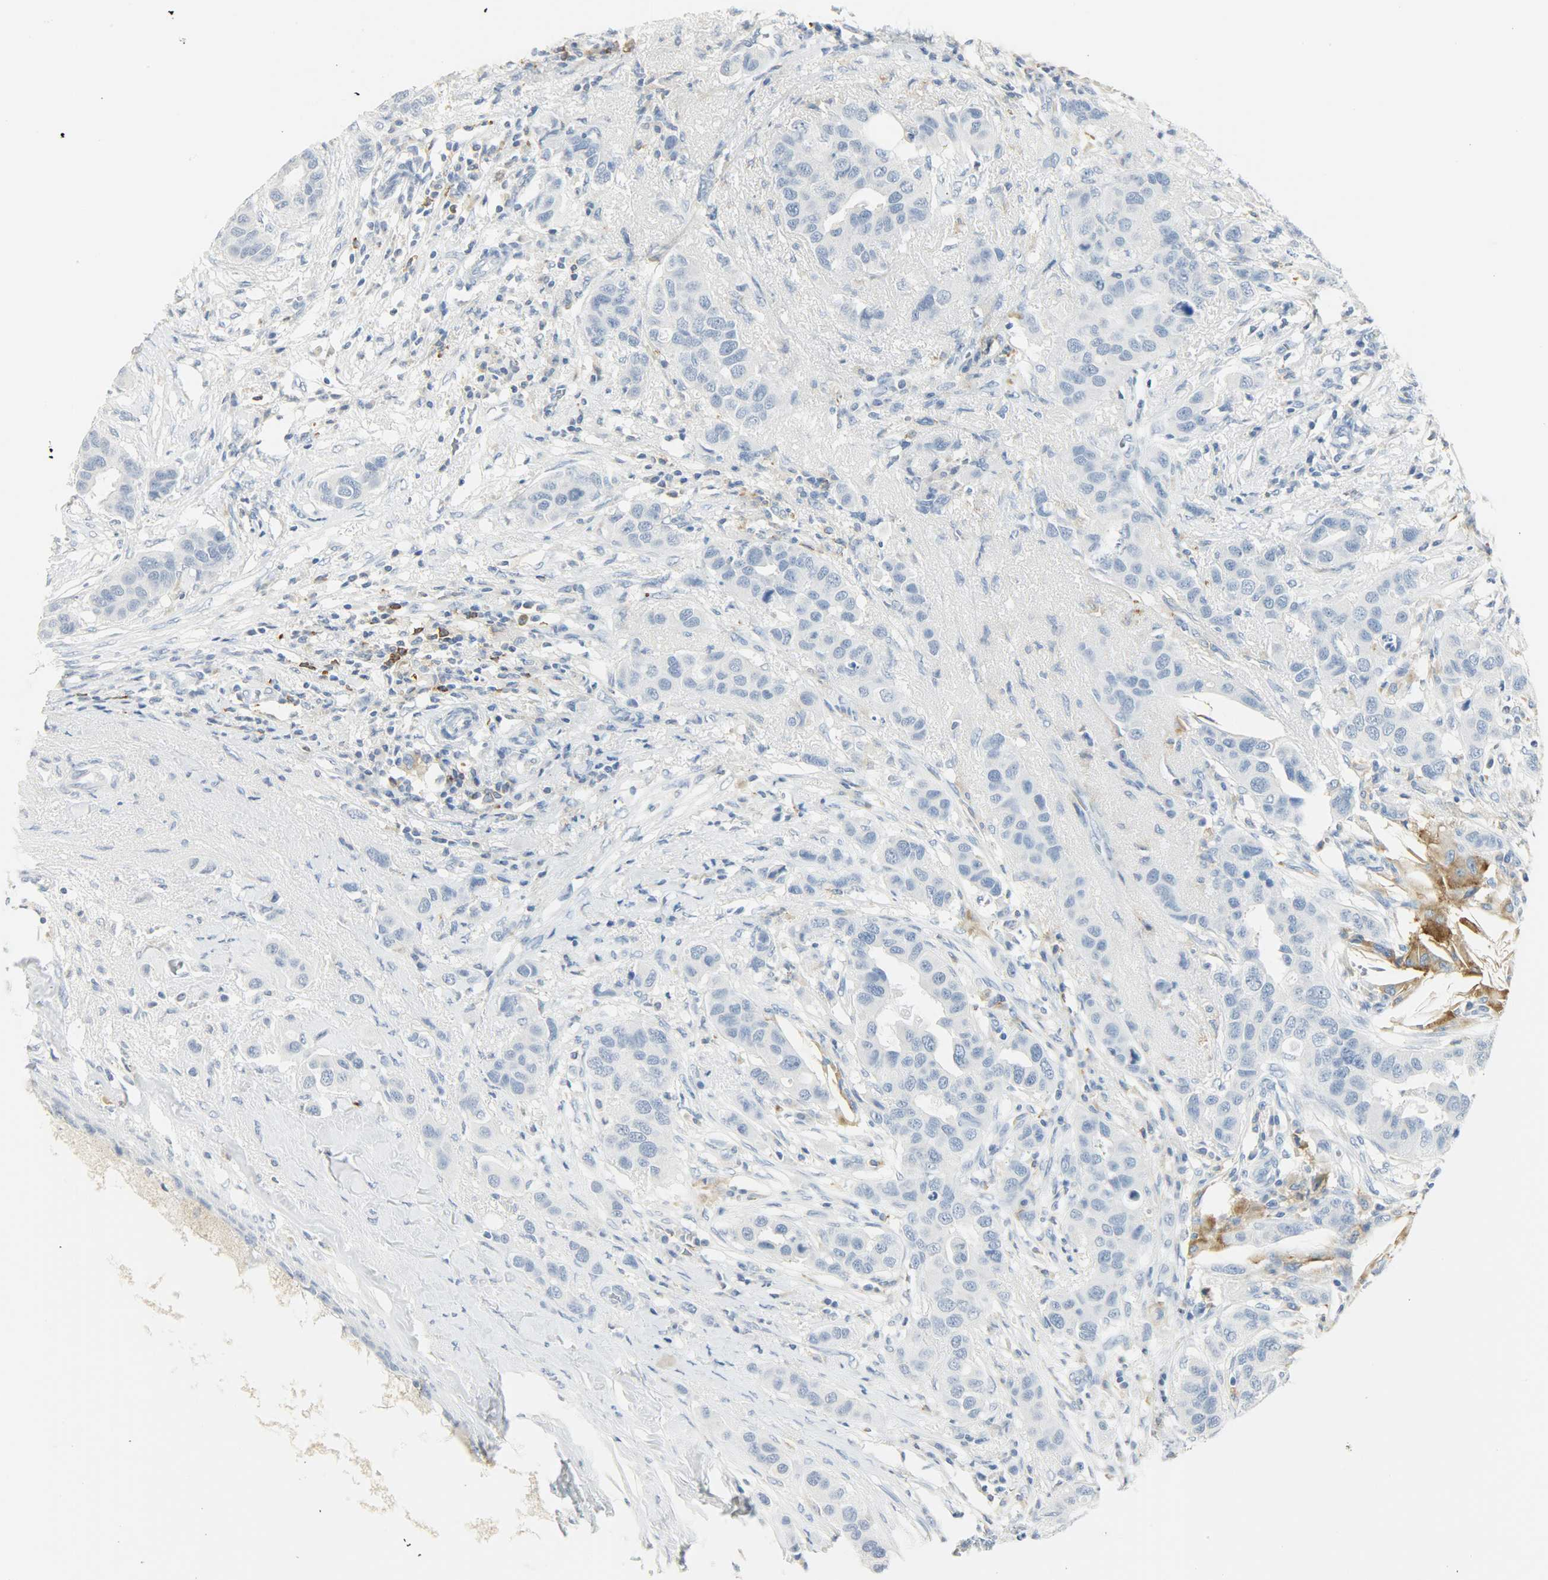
{"staining": {"intensity": "negative", "quantity": "none", "location": "none"}, "tissue": "breast cancer", "cell_type": "Tumor cells", "image_type": "cancer", "snomed": [{"axis": "morphology", "description": "Duct carcinoma"}, {"axis": "topography", "description": "Breast"}], "caption": "High magnification brightfield microscopy of breast intraductal carcinoma stained with DAB (brown) and counterstained with hematoxylin (blue): tumor cells show no significant positivity.", "gene": "PTPN6", "patient": {"sex": "female", "age": 50}}